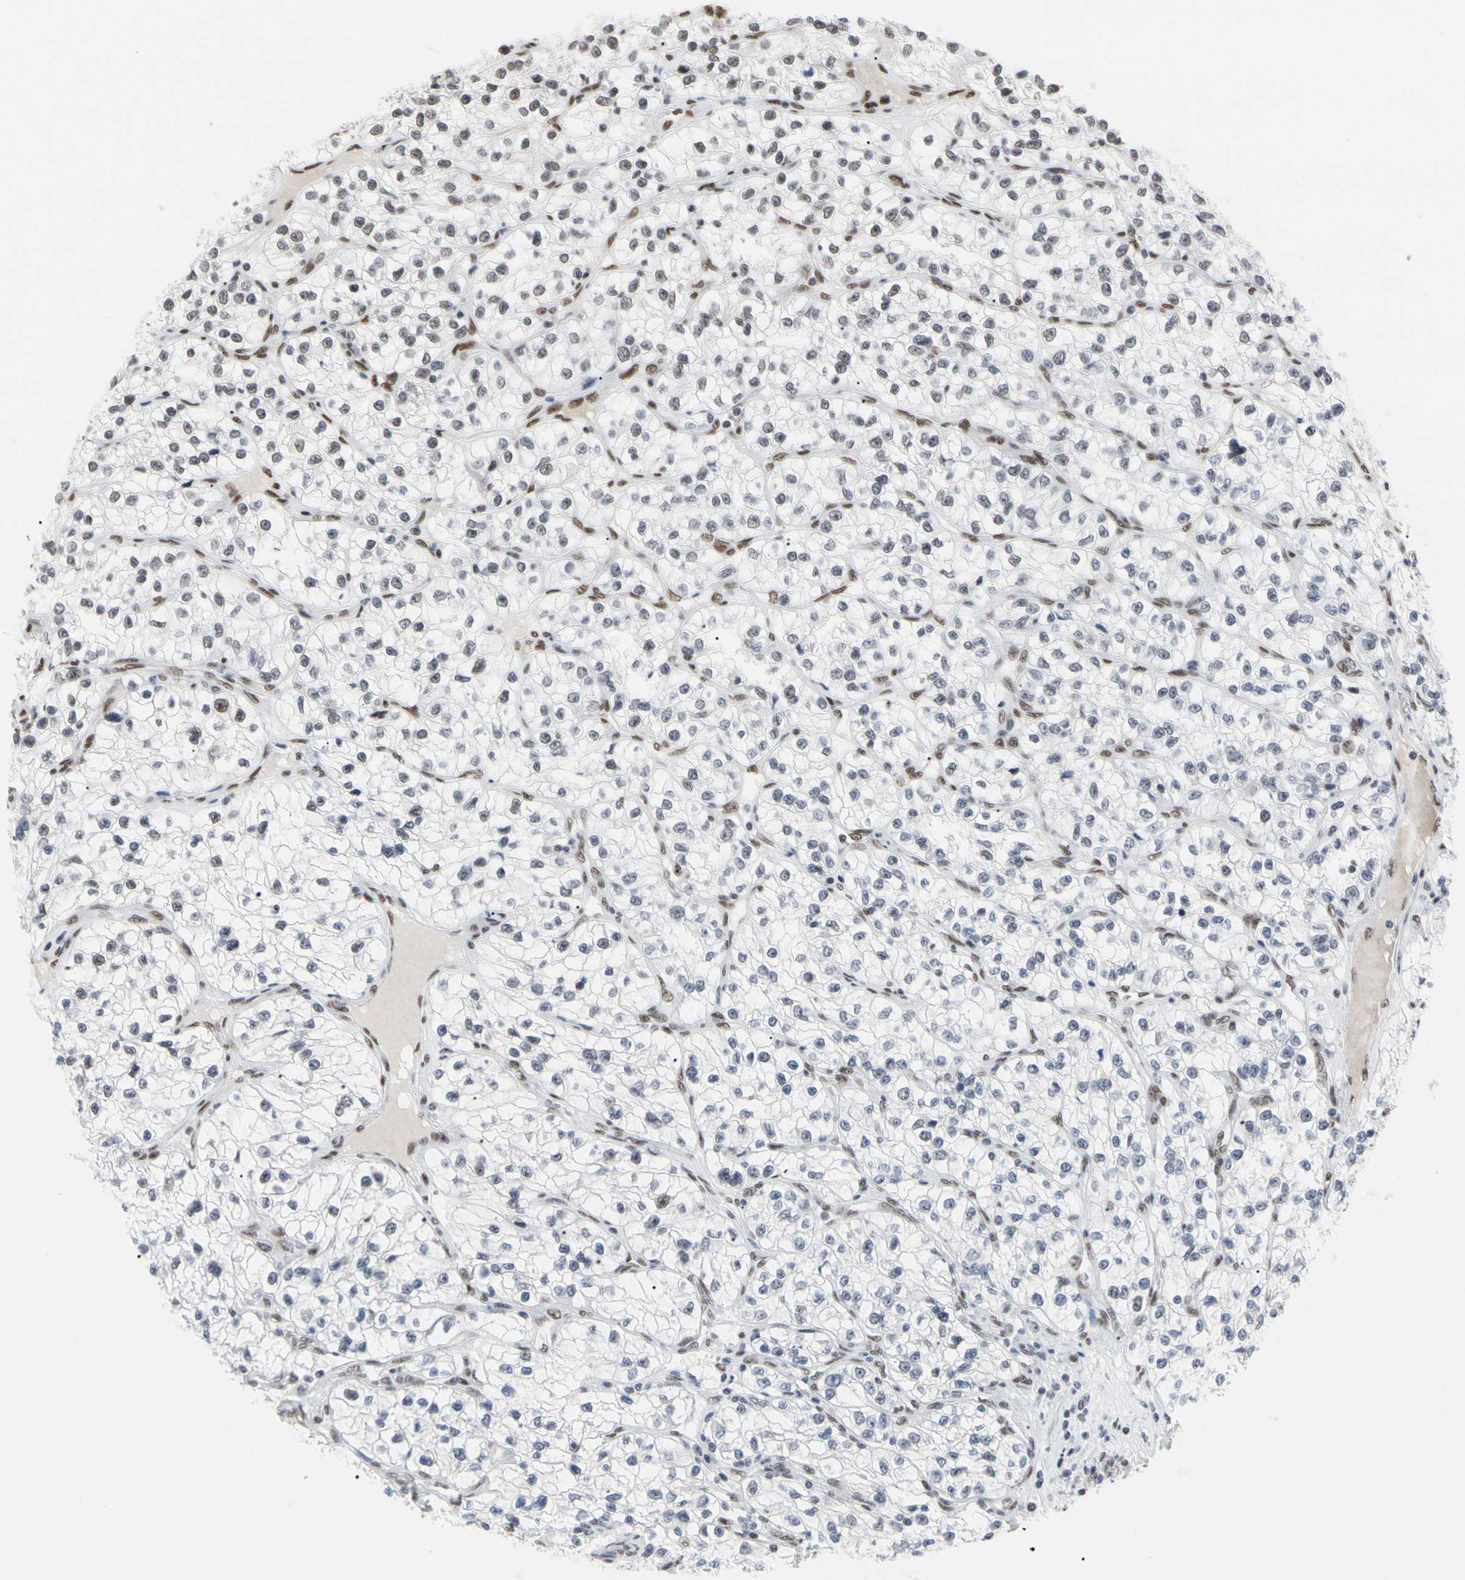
{"staining": {"intensity": "weak", "quantity": "<25%", "location": "nuclear"}, "tissue": "renal cancer", "cell_type": "Tumor cells", "image_type": "cancer", "snomed": [{"axis": "morphology", "description": "Adenocarcinoma, NOS"}, {"axis": "topography", "description": "Kidney"}], "caption": "Tumor cells show no significant protein positivity in renal adenocarcinoma.", "gene": "FAM98B", "patient": {"sex": "female", "age": 57}}